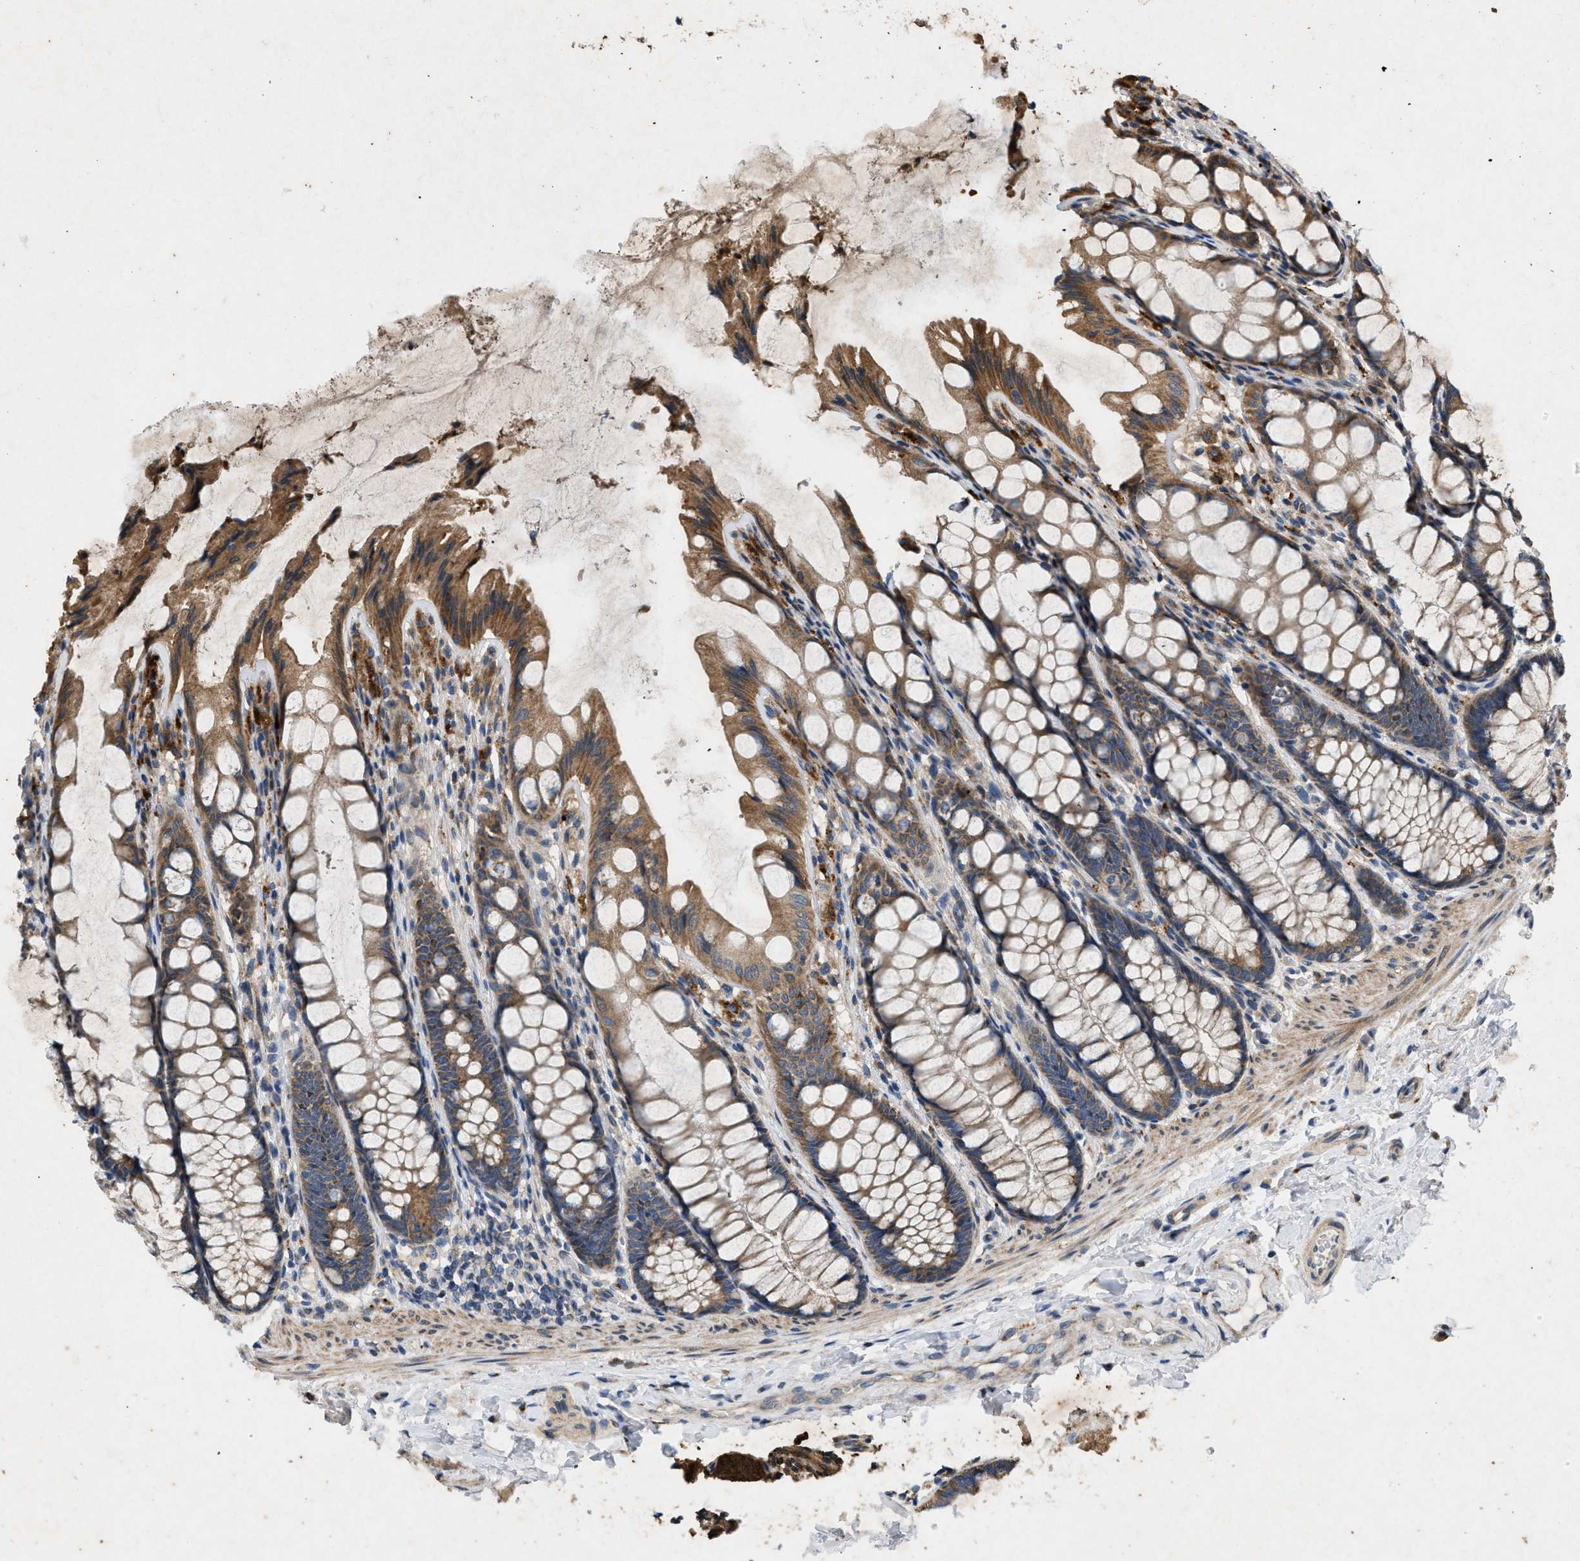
{"staining": {"intensity": "moderate", "quantity": ">75%", "location": "cytoplasmic/membranous"}, "tissue": "colon", "cell_type": "Endothelial cells", "image_type": "normal", "snomed": [{"axis": "morphology", "description": "Normal tissue, NOS"}, {"axis": "topography", "description": "Colon"}], "caption": "DAB immunohistochemical staining of normal human colon displays moderate cytoplasmic/membranous protein expression in approximately >75% of endothelial cells. The staining was performed using DAB (3,3'-diaminobenzidine) to visualize the protein expression in brown, while the nuclei were stained in blue with hematoxylin (Magnification: 20x).", "gene": "PRKG2", "patient": {"sex": "male", "age": 47}}